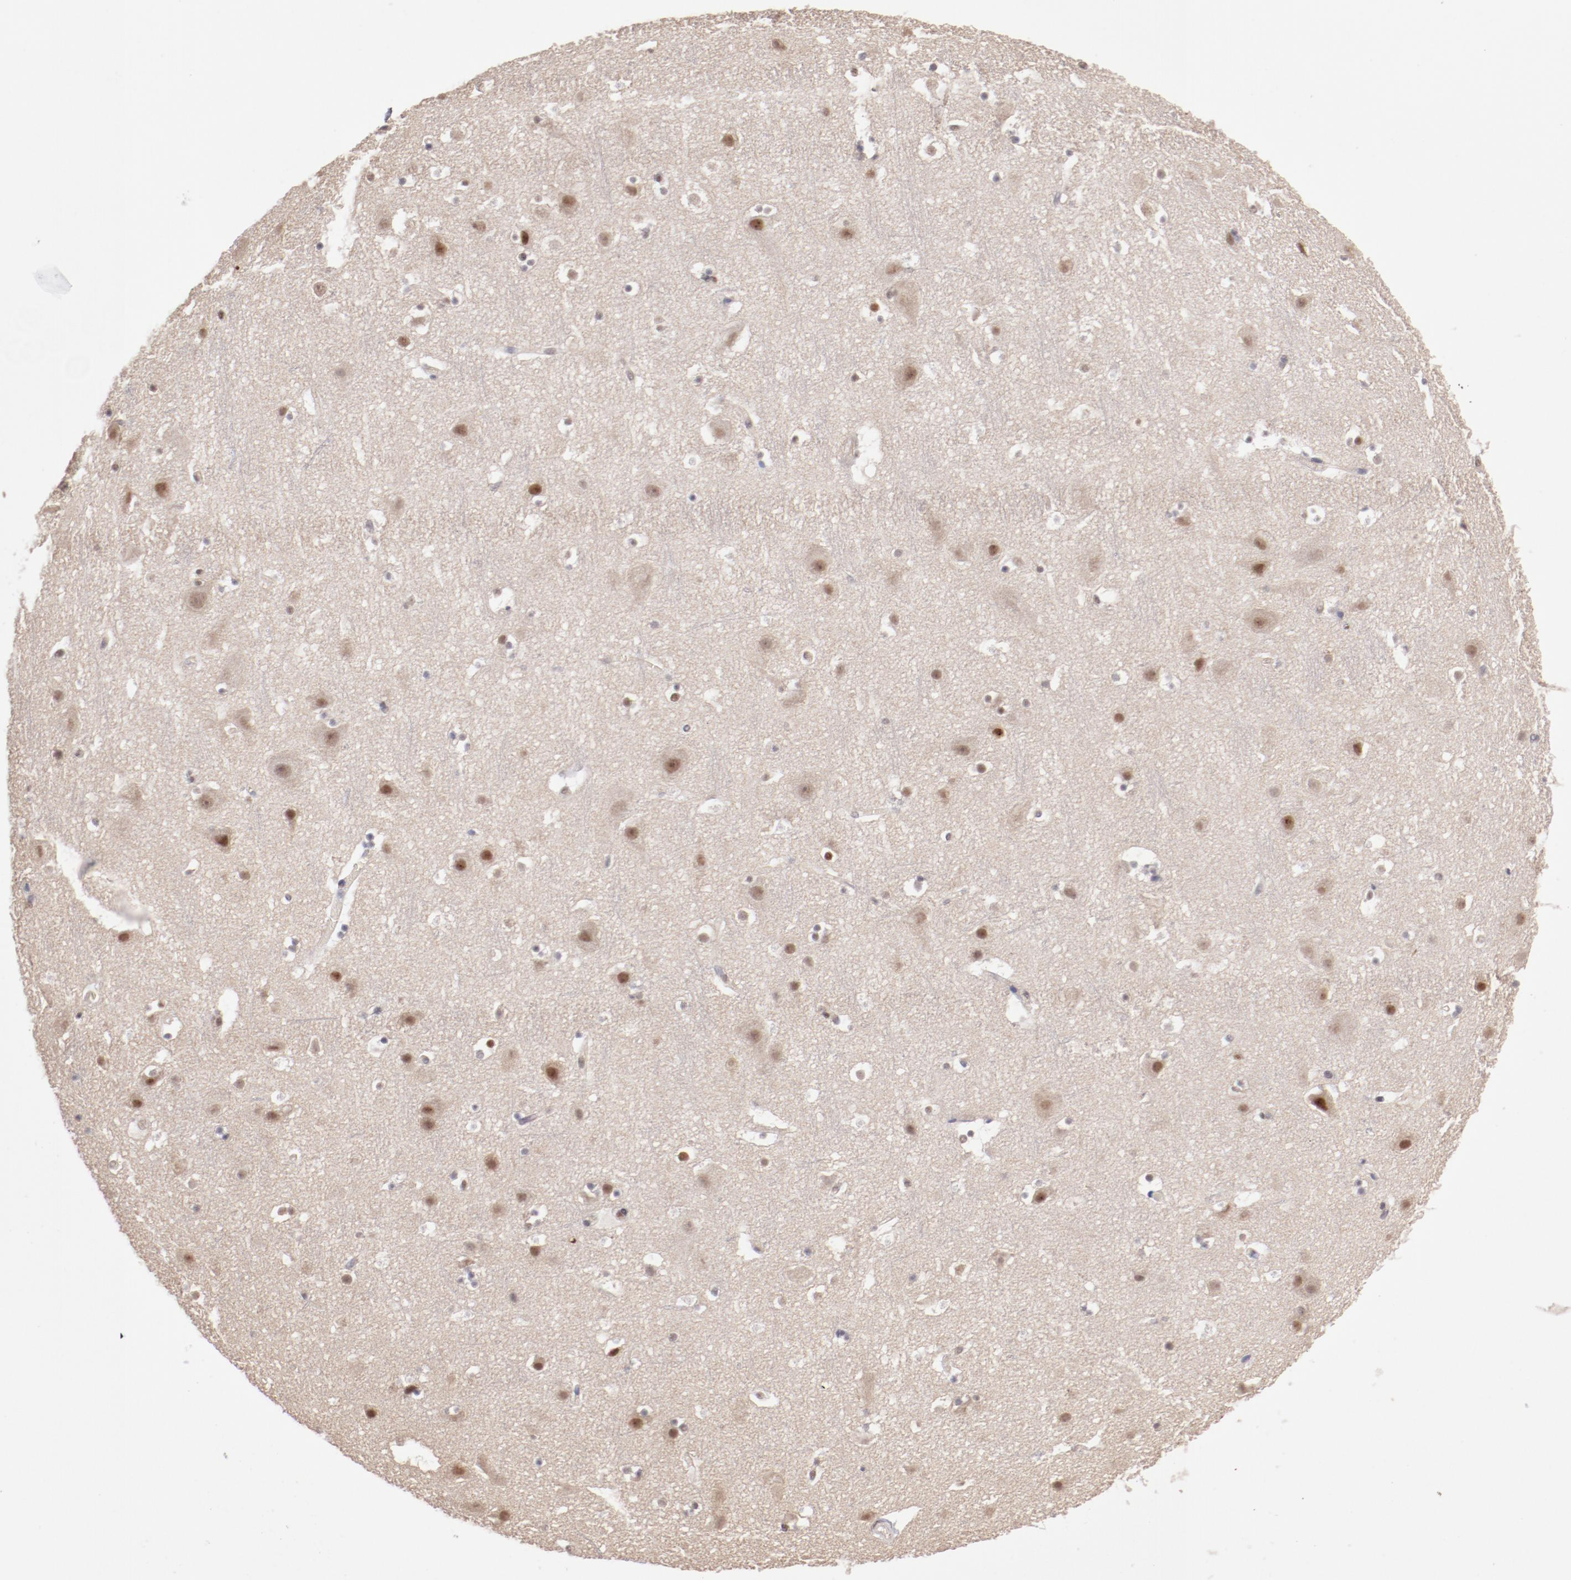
{"staining": {"intensity": "negative", "quantity": "none", "location": "none"}, "tissue": "cerebral cortex", "cell_type": "Endothelial cells", "image_type": "normal", "snomed": [{"axis": "morphology", "description": "Normal tissue, NOS"}, {"axis": "topography", "description": "Cerebral cortex"}], "caption": "Immunohistochemistry (IHC) image of unremarkable cerebral cortex: human cerebral cortex stained with DAB (3,3'-diaminobenzidine) displays no significant protein positivity in endothelial cells. (Stains: DAB (3,3'-diaminobenzidine) immunohistochemistry with hematoxylin counter stain, Microscopy: brightfield microscopy at high magnification).", "gene": "NFE2", "patient": {"sex": "male", "age": 45}}